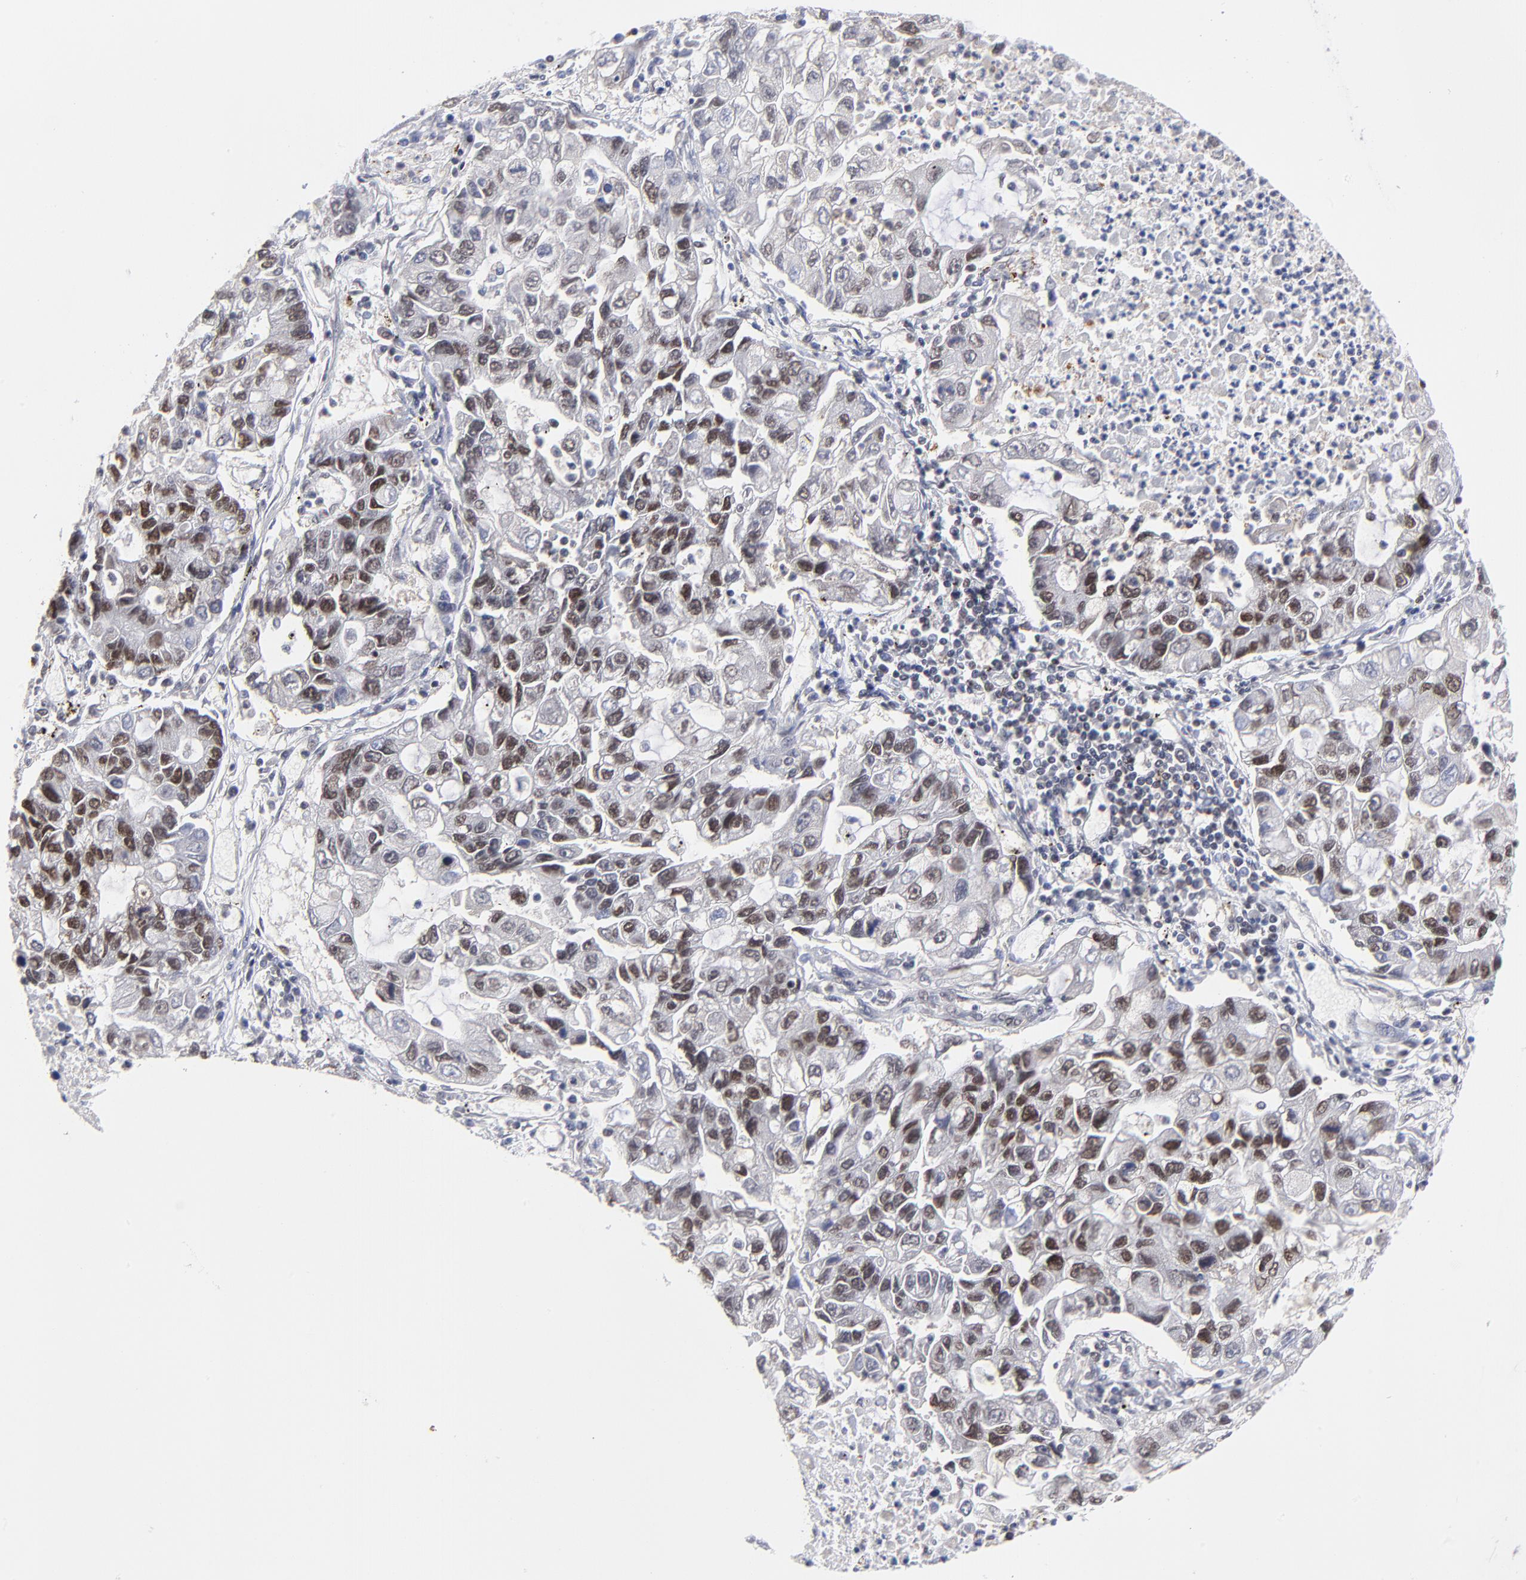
{"staining": {"intensity": "moderate", "quantity": "25%-75%", "location": "nuclear"}, "tissue": "lung cancer", "cell_type": "Tumor cells", "image_type": "cancer", "snomed": [{"axis": "morphology", "description": "Adenocarcinoma, NOS"}, {"axis": "topography", "description": "Lung"}], "caption": "Protein expression analysis of human lung cancer (adenocarcinoma) reveals moderate nuclear staining in approximately 25%-75% of tumor cells. (brown staining indicates protein expression, while blue staining denotes nuclei).", "gene": "ZMYM3", "patient": {"sex": "female", "age": 51}}